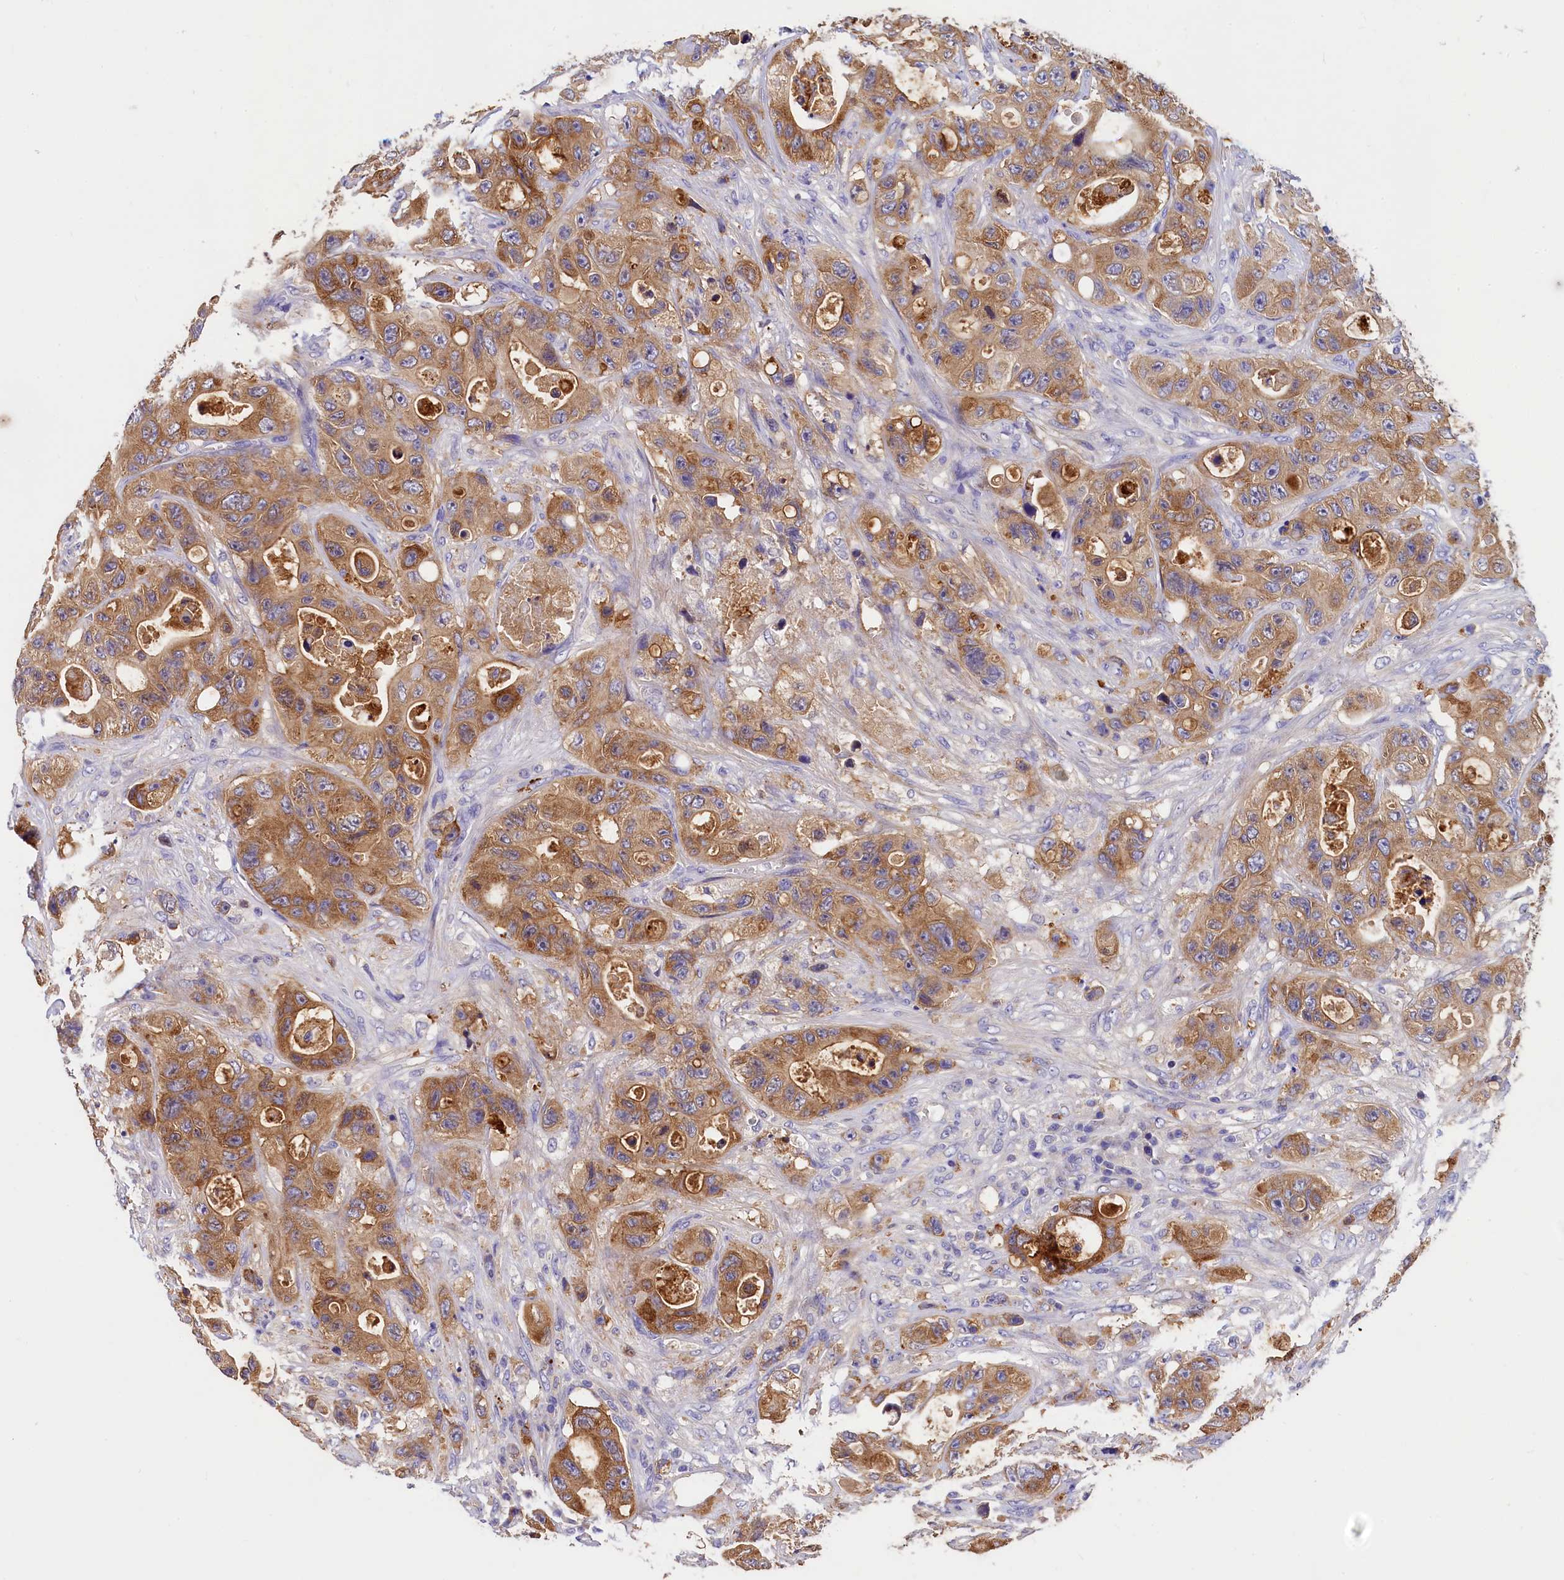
{"staining": {"intensity": "moderate", "quantity": ">75%", "location": "cytoplasmic/membranous"}, "tissue": "colorectal cancer", "cell_type": "Tumor cells", "image_type": "cancer", "snomed": [{"axis": "morphology", "description": "Adenocarcinoma, NOS"}, {"axis": "topography", "description": "Colon"}], "caption": "This is a micrograph of immunohistochemistry (IHC) staining of colorectal cancer, which shows moderate expression in the cytoplasmic/membranous of tumor cells.", "gene": "EPS8L2", "patient": {"sex": "female", "age": 46}}